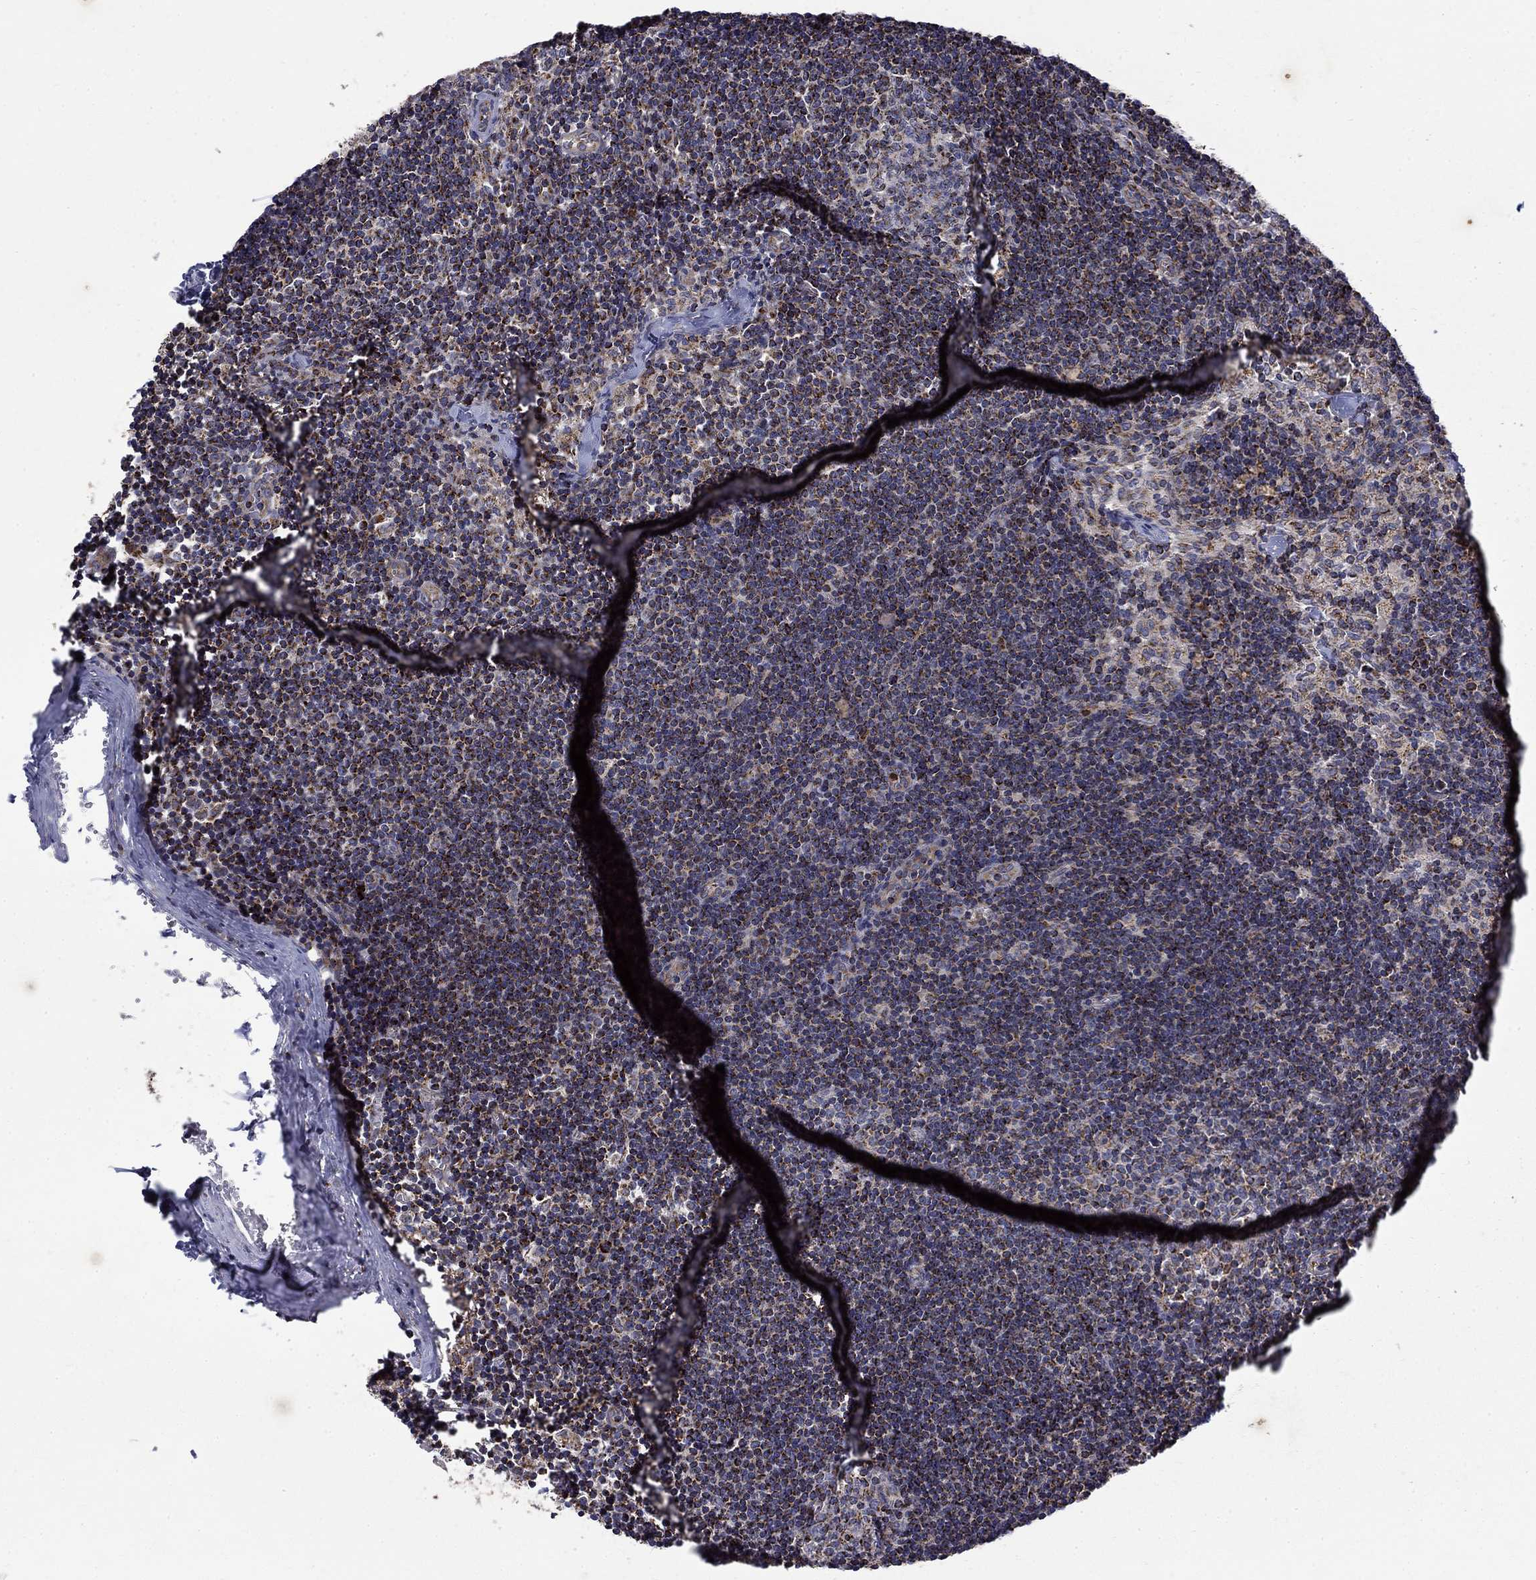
{"staining": {"intensity": "strong", "quantity": "25%-75%", "location": "cytoplasmic/membranous"}, "tissue": "lymph node", "cell_type": "Germinal center cells", "image_type": "normal", "snomed": [{"axis": "morphology", "description": "Normal tissue, NOS"}, {"axis": "topography", "description": "Lymph node"}], "caption": "Approximately 25%-75% of germinal center cells in benign human lymph node display strong cytoplasmic/membranous protein expression as visualized by brown immunohistochemical staining.", "gene": "PCBP3", "patient": {"sex": "female", "age": 52}}